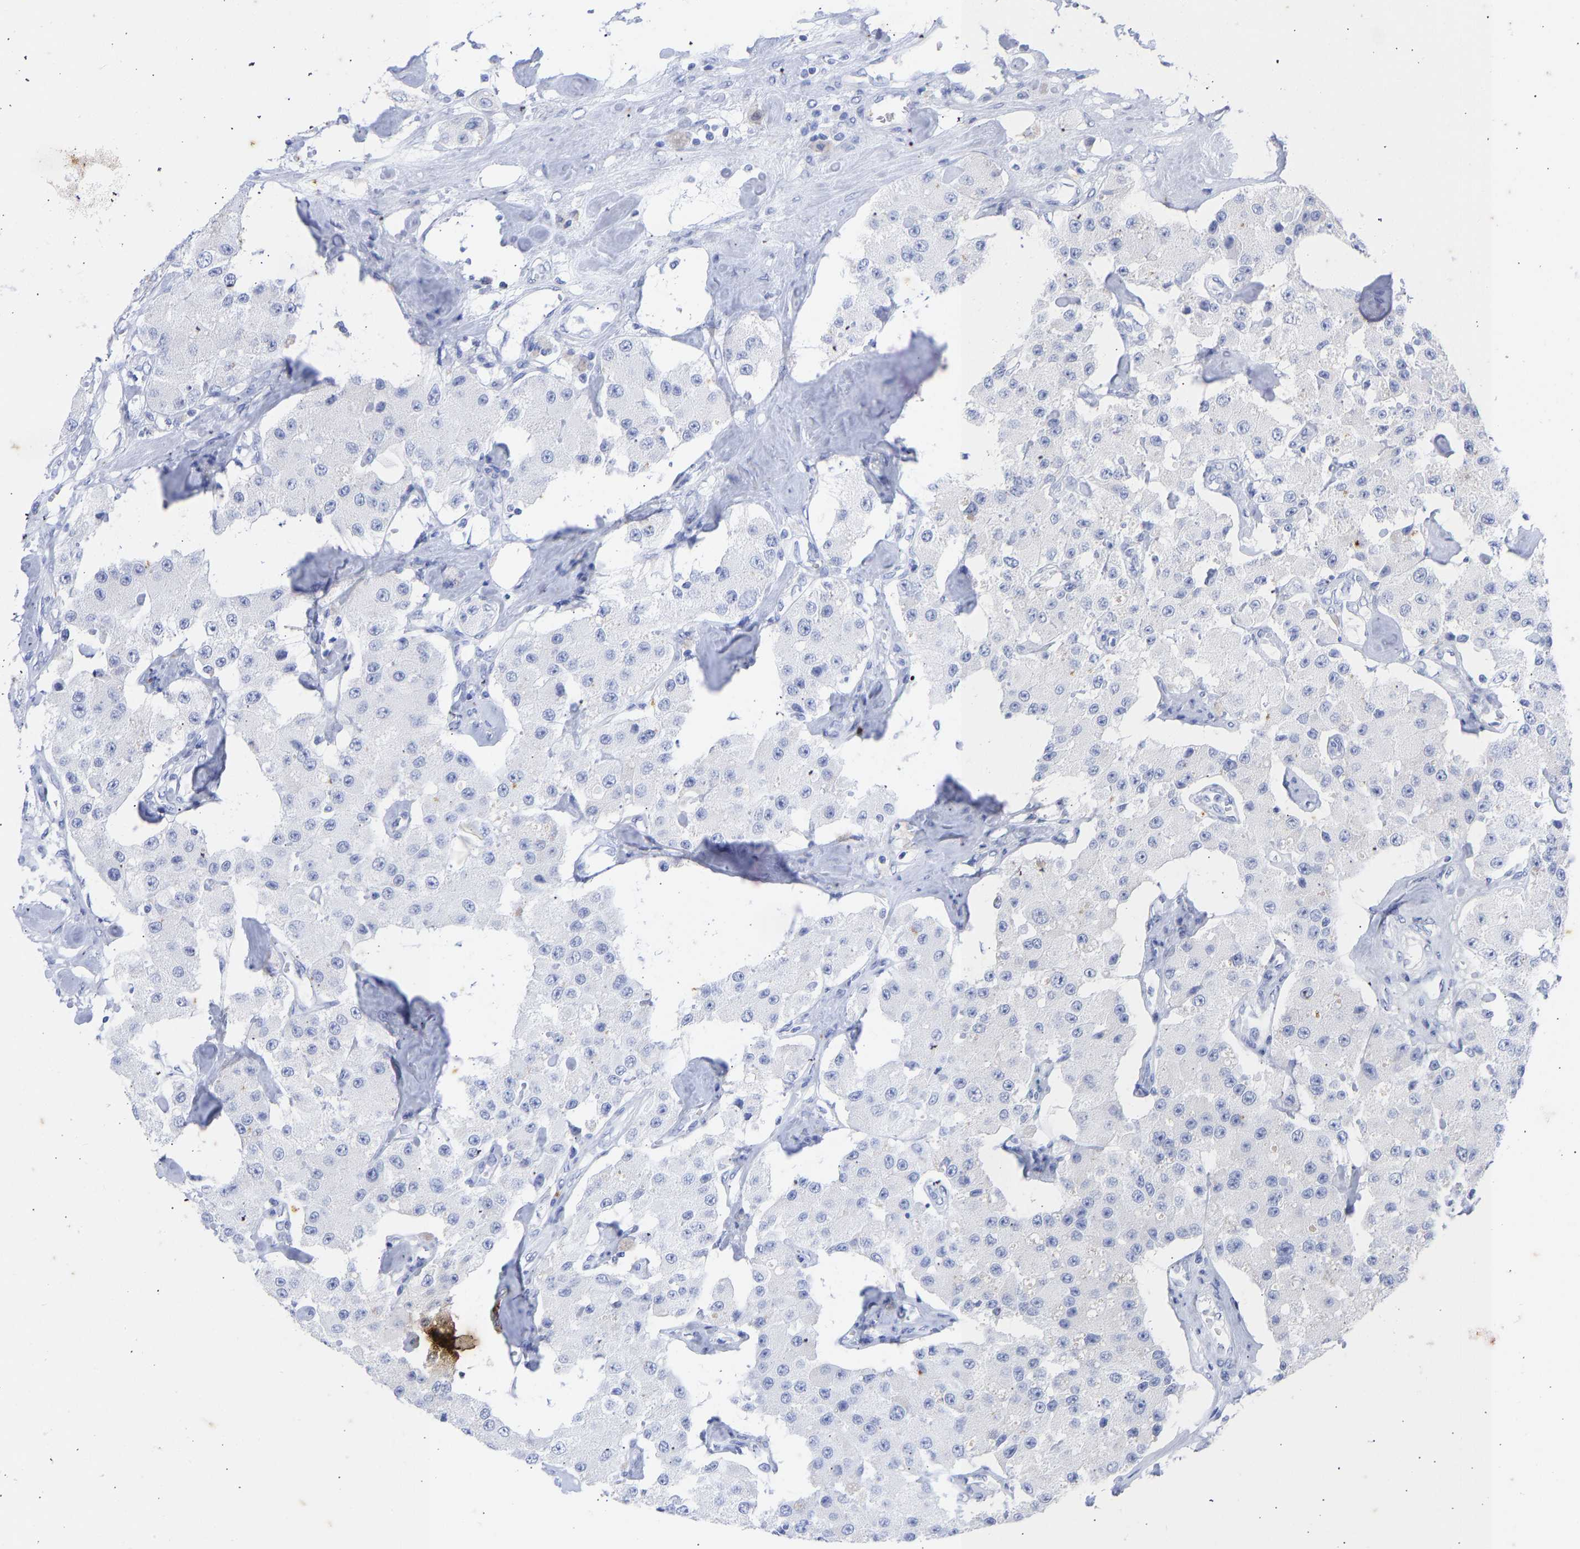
{"staining": {"intensity": "negative", "quantity": "none", "location": "none"}, "tissue": "carcinoid", "cell_type": "Tumor cells", "image_type": "cancer", "snomed": [{"axis": "morphology", "description": "Carcinoid, malignant, NOS"}, {"axis": "topography", "description": "Pancreas"}], "caption": "The histopathology image reveals no significant expression in tumor cells of carcinoid (malignant).", "gene": "KRT1", "patient": {"sex": "male", "age": 41}}